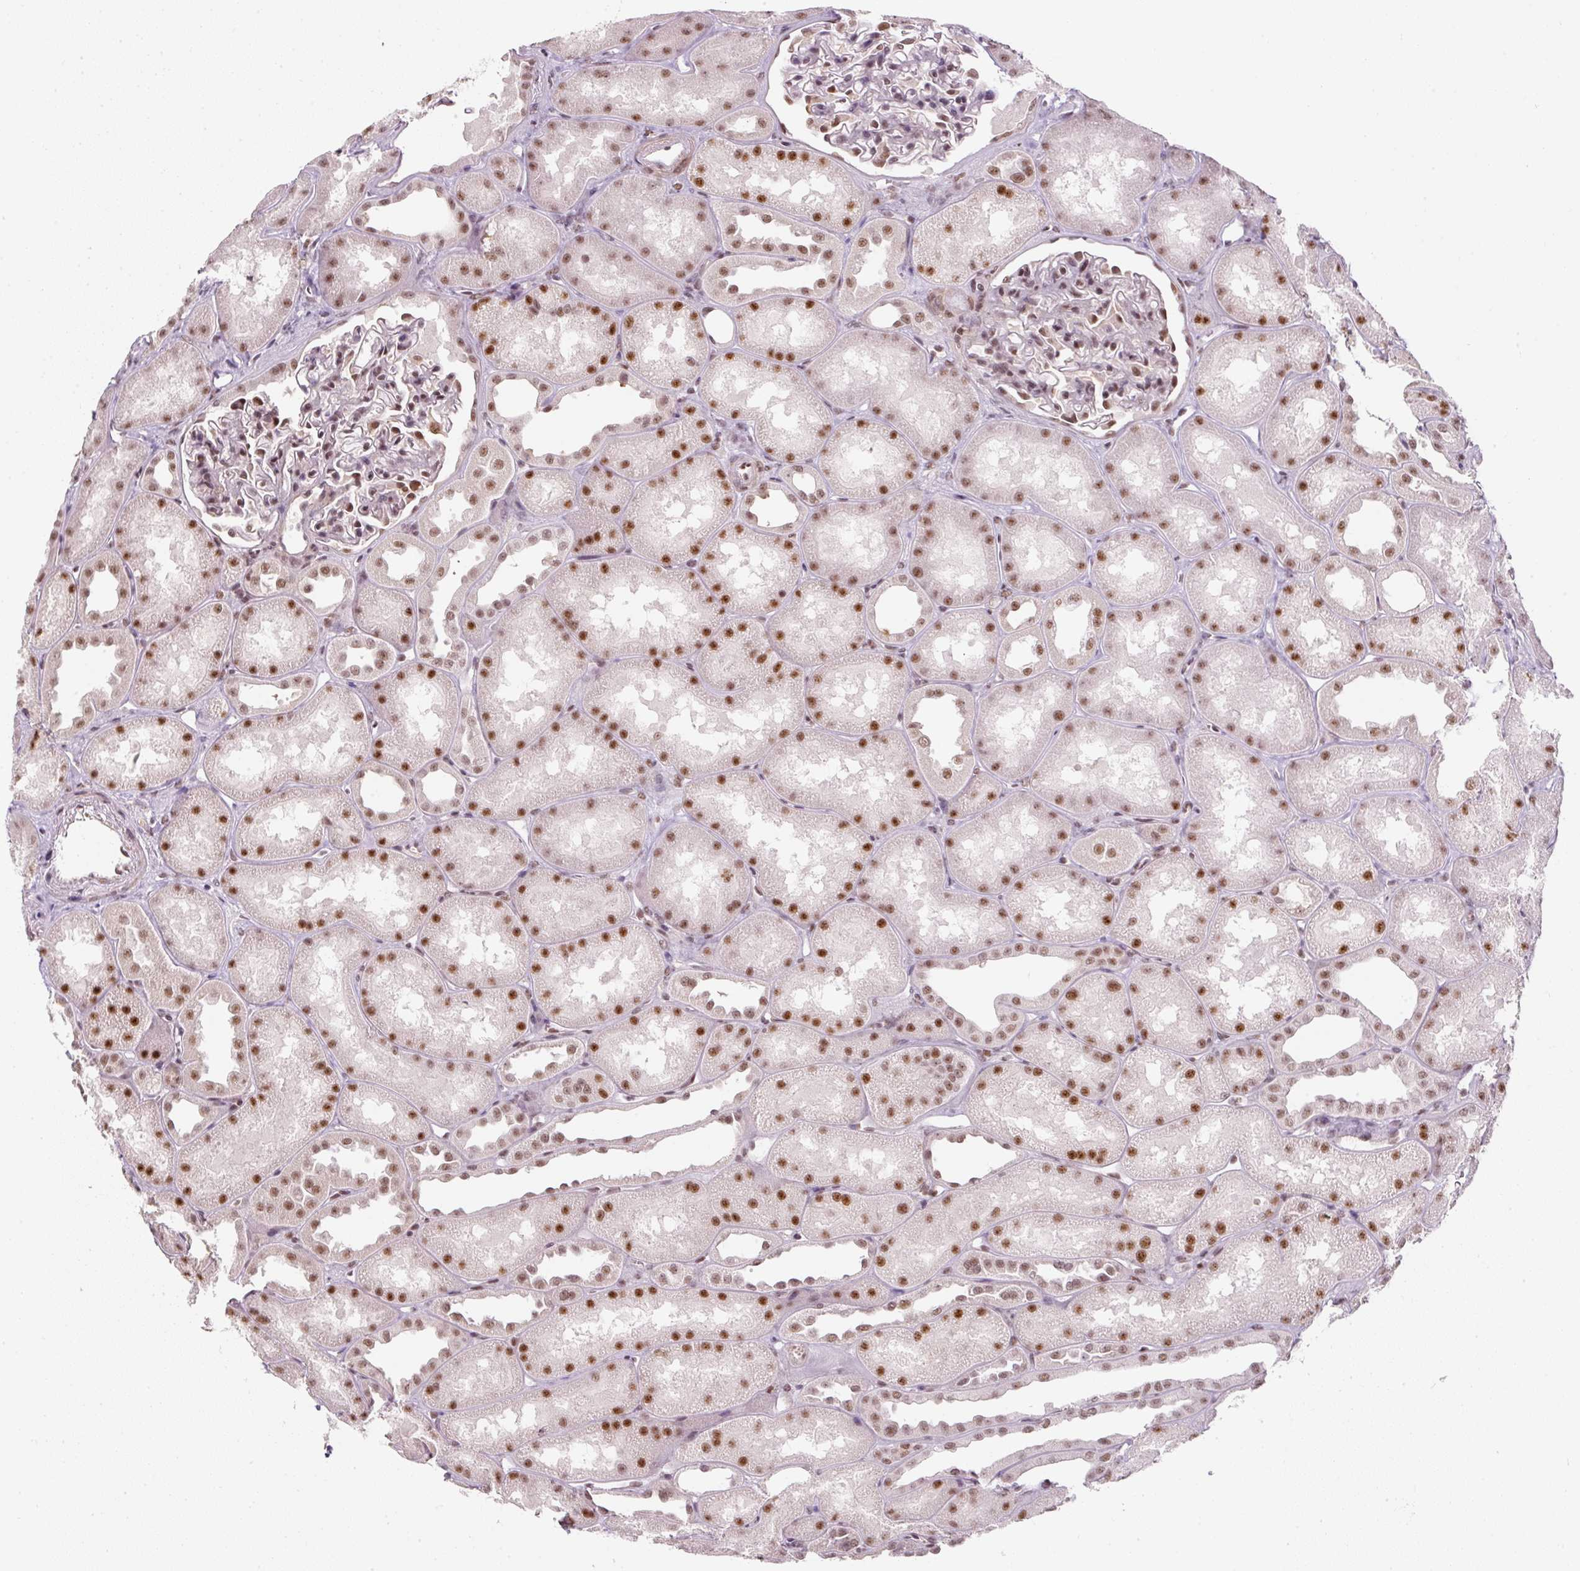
{"staining": {"intensity": "moderate", "quantity": ">75%", "location": "nuclear"}, "tissue": "kidney", "cell_type": "Cells in glomeruli", "image_type": "normal", "snomed": [{"axis": "morphology", "description": "Normal tissue, NOS"}, {"axis": "topography", "description": "Kidney"}], "caption": "Brown immunohistochemical staining in benign human kidney reveals moderate nuclear positivity in approximately >75% of cells in glomeruli. The protein is shown in brown color, while the nuclei are stained blue.", "gene": "U2AF2", "patient": {"sex": "male", "age": 61}}